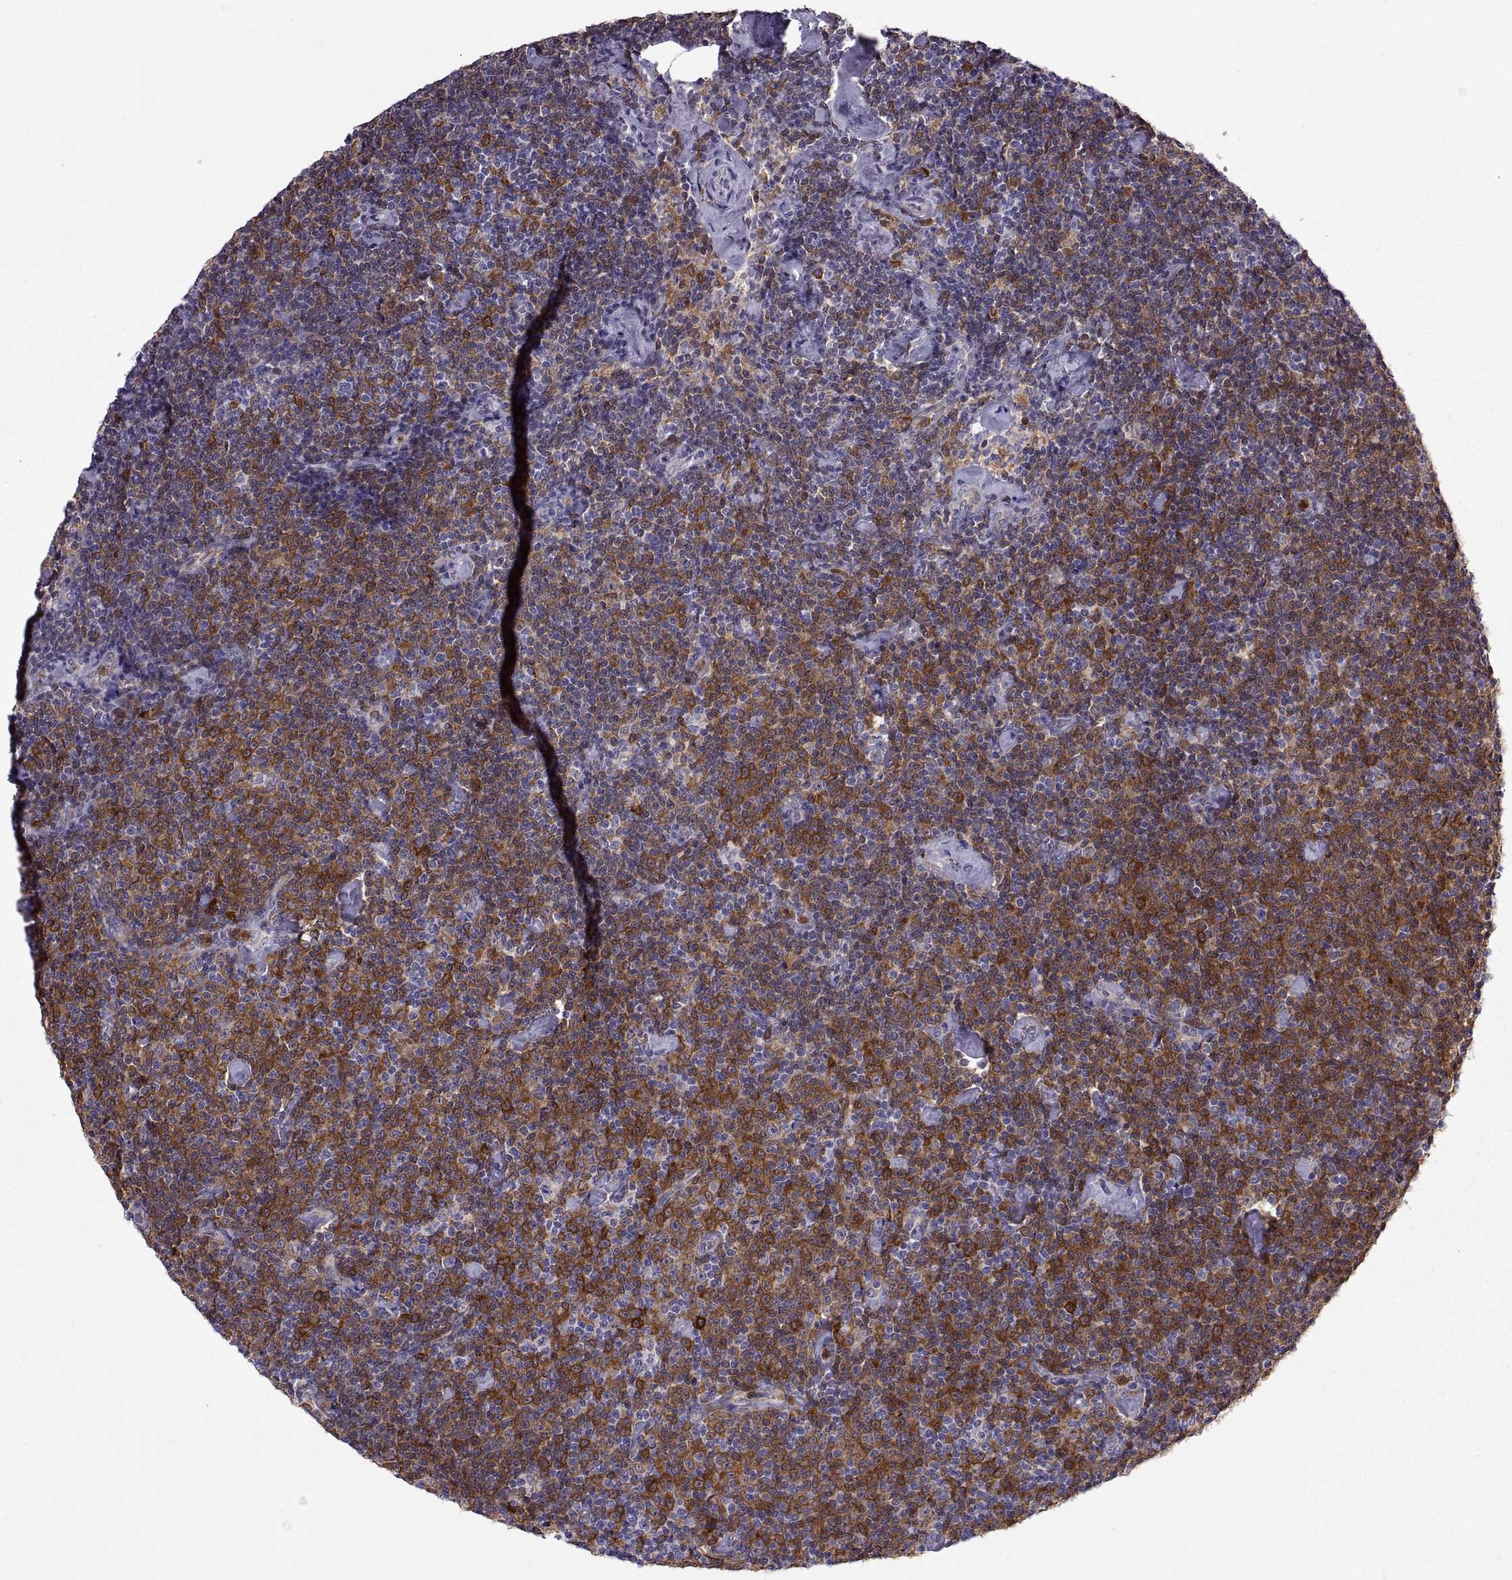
{"staining": {"intensity": "strong", "quantity": ">75%", "location": "cytoplasmic/membranous"}, "tissue": "lymphoma", "cell_type": "Tumor cells", "image_type": "cancer", "snomed": [{"axis": "morphology", "description": "Malignant lymphoma, non-Hodgkin's type, Low grade"}, {"axis": "topography", "description": "Lymph node"}], "caption": "IHC (DAB (3,3'-diaminobenzidine)) staining of low-grade malignant lymphoma, non-Hodgkin's type demonstrates strong cytoplasmic/membranous protein positivity in approximately >75% of tumor cells.", "gene": "DOK3", "patient": {"sex": "male", "age": 81}}